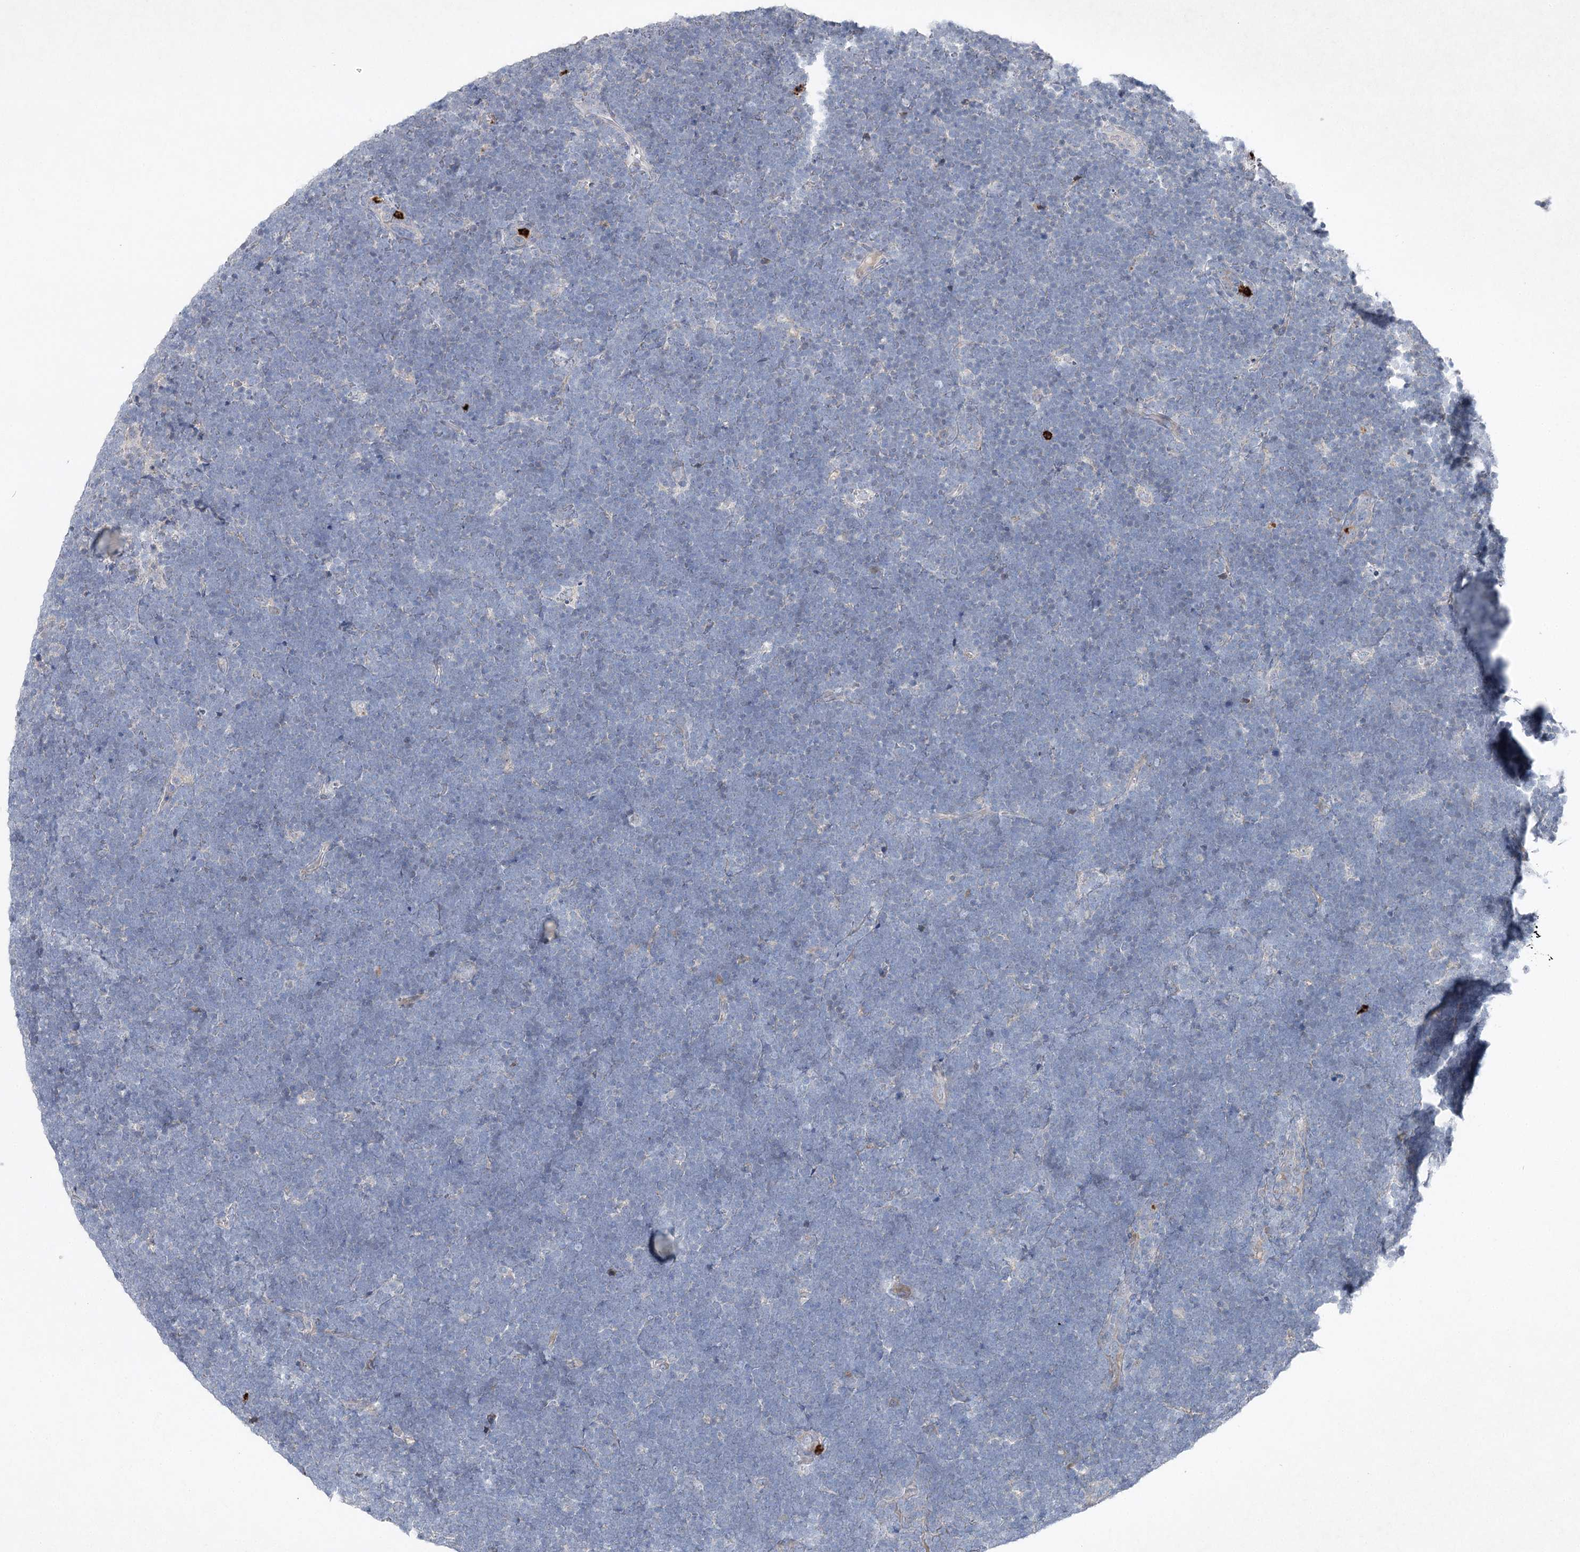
{"staining": {"intensity": "negative", "quantity": "none", "location": "none"}, "tissue": "lymphoma", "cell_type": "Tumor cells", "image_type": "cancer", "snomed": [{"axis": "morphology", "description": "Malignant lymphoma, non-Hodgkin's type, High grade"}, {"axis": "topography", "description": "Lymph node"}], "caption": "Immunohistochemistry image of malignant lymphoma, non-Hodgkin's type (high-grade) stained for a protein (brown), which shows no staining in tumor cells.", "gene": "PLA2G12A", "patient": {"sex": "male", "age": 13}}